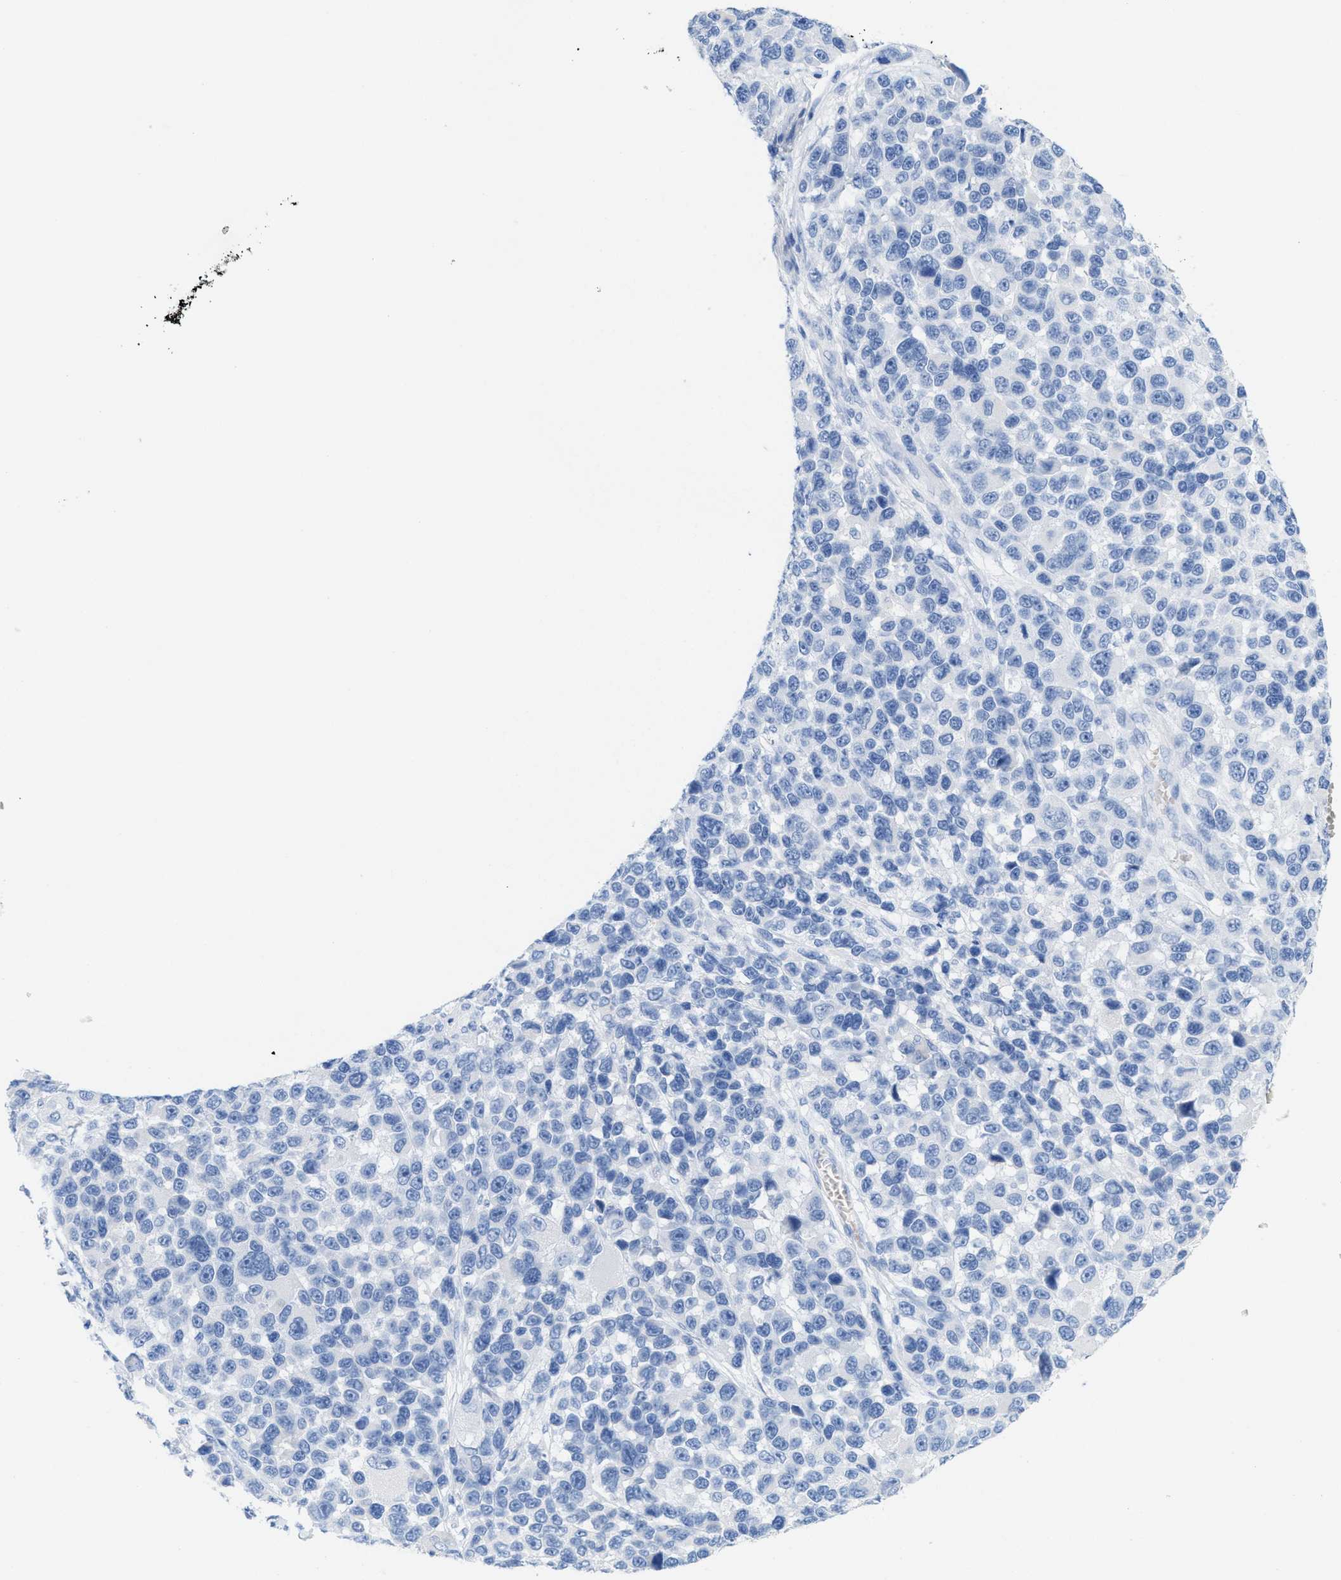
{"staining": {"intensity": "negative", "quantity": "none", "location": "none"}, "tissue": "melanoma", "cell_type": "Tumor cells", "image_type": "cancer", "snomed": [{"axis": "morphology", "description": "Malignant melanoma, NOS"}, {"axis": "topography", "description": "Skin"}], "caption": "Malignant melanoma was stained to show a protein in brown. There is no significant expression in tumor cells. Brightfield microscopy of immunohistochemistry stained with DAB (3,3'-diaminobenzidine) (brown) and hematoxylin (blue), captured at high magnification.", "gene": "ANKFN1", "patient": {"sex": "male", "age": 53}}